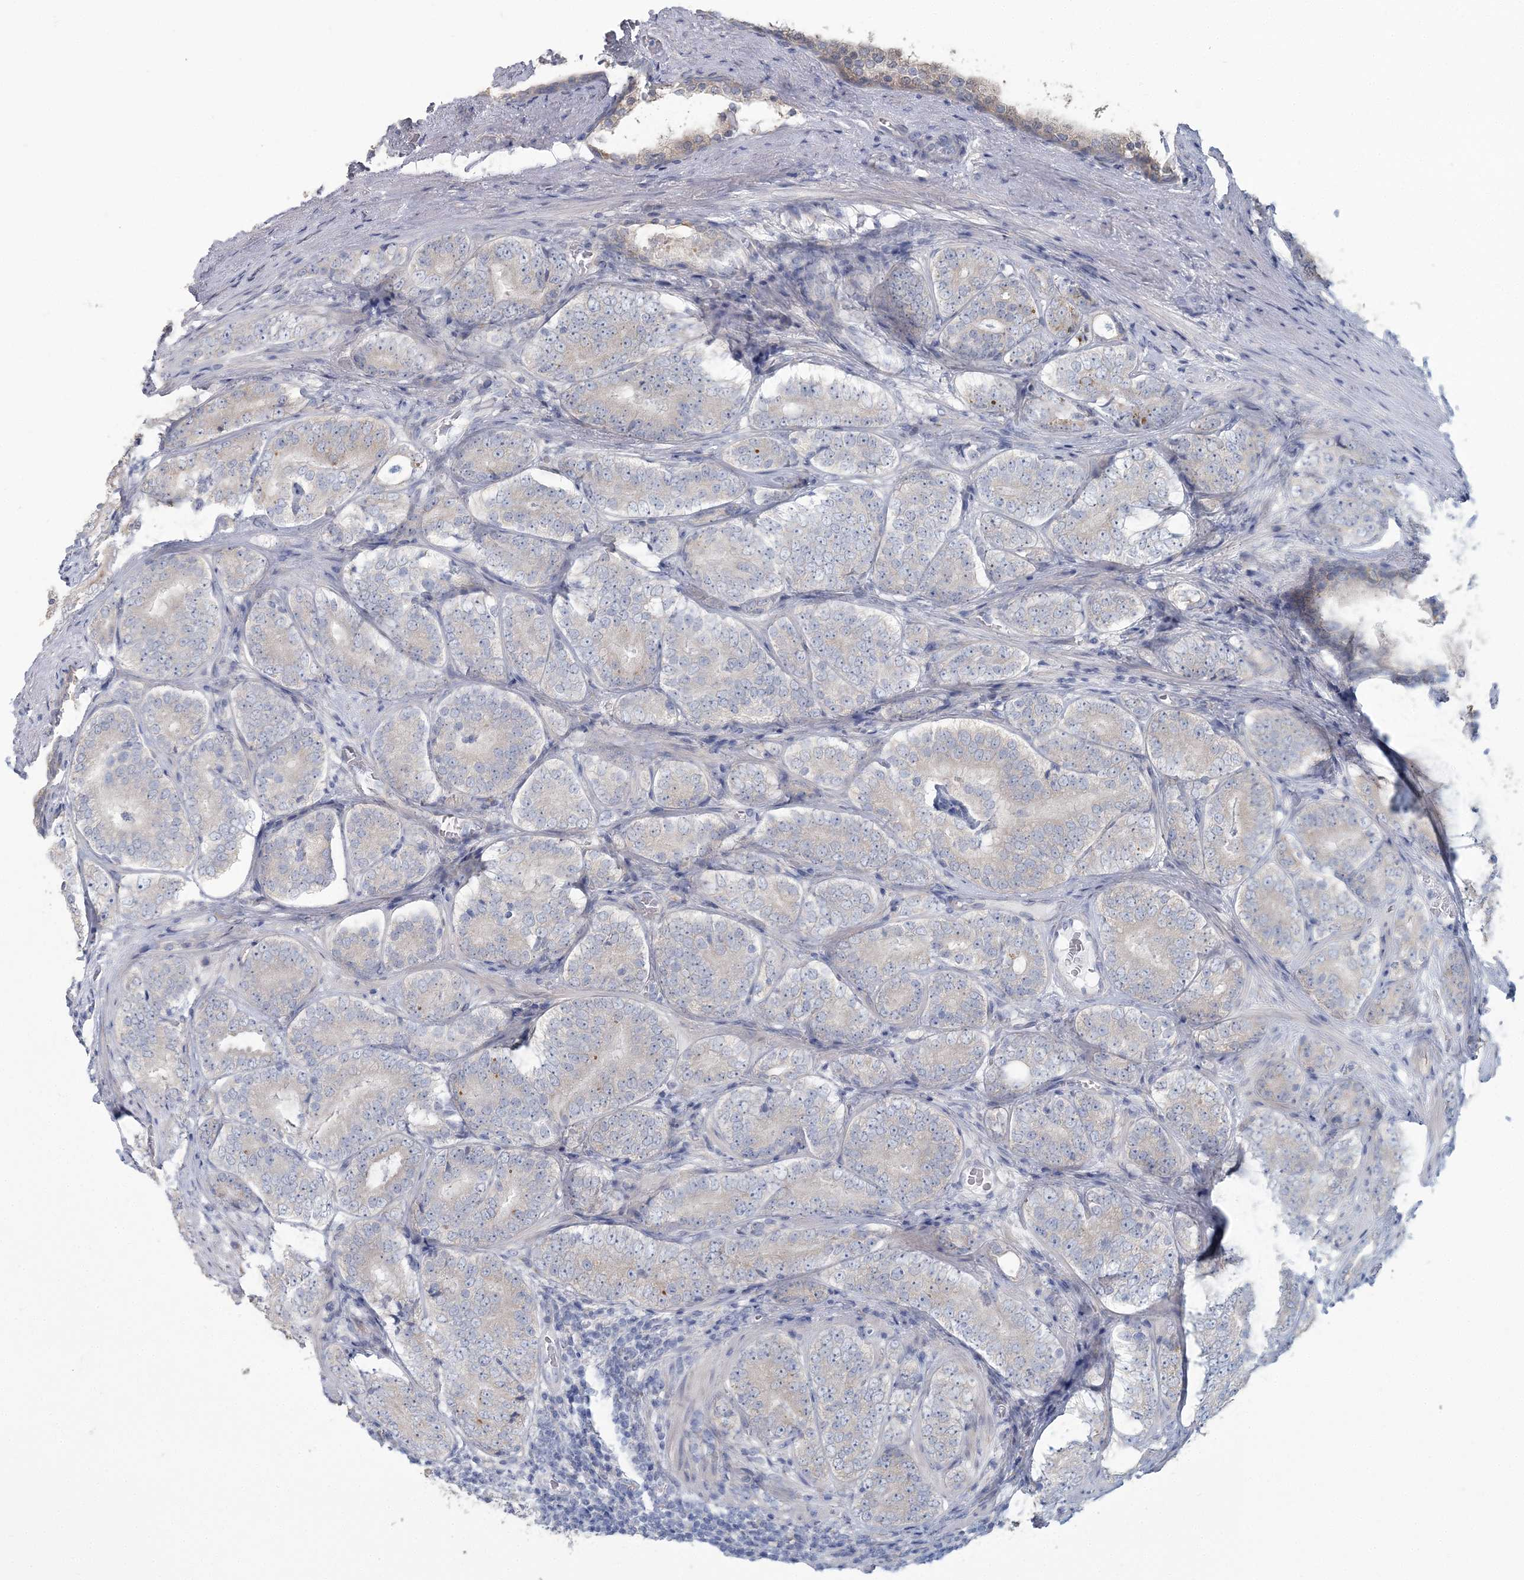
{"staining": {"intensity": "negative", "quantity": "none", "location": "none"}, "tissue": "prostate cancer", "cell_type": "Tumor cells", "image_type": "cancer", "snomed": [{"axis": "morphology", "description": "Adenocarcinoma, High grade"}, {"axis": "topography", "description": "Prostate"}], "caption": "Immunohistochemical staining of human prostate cancer (adenocarcinoma (high-grade)) shows no significant staining in tumor cells.", "gene": "CMBL", "patient": {"sex": "male", "age": 56}}